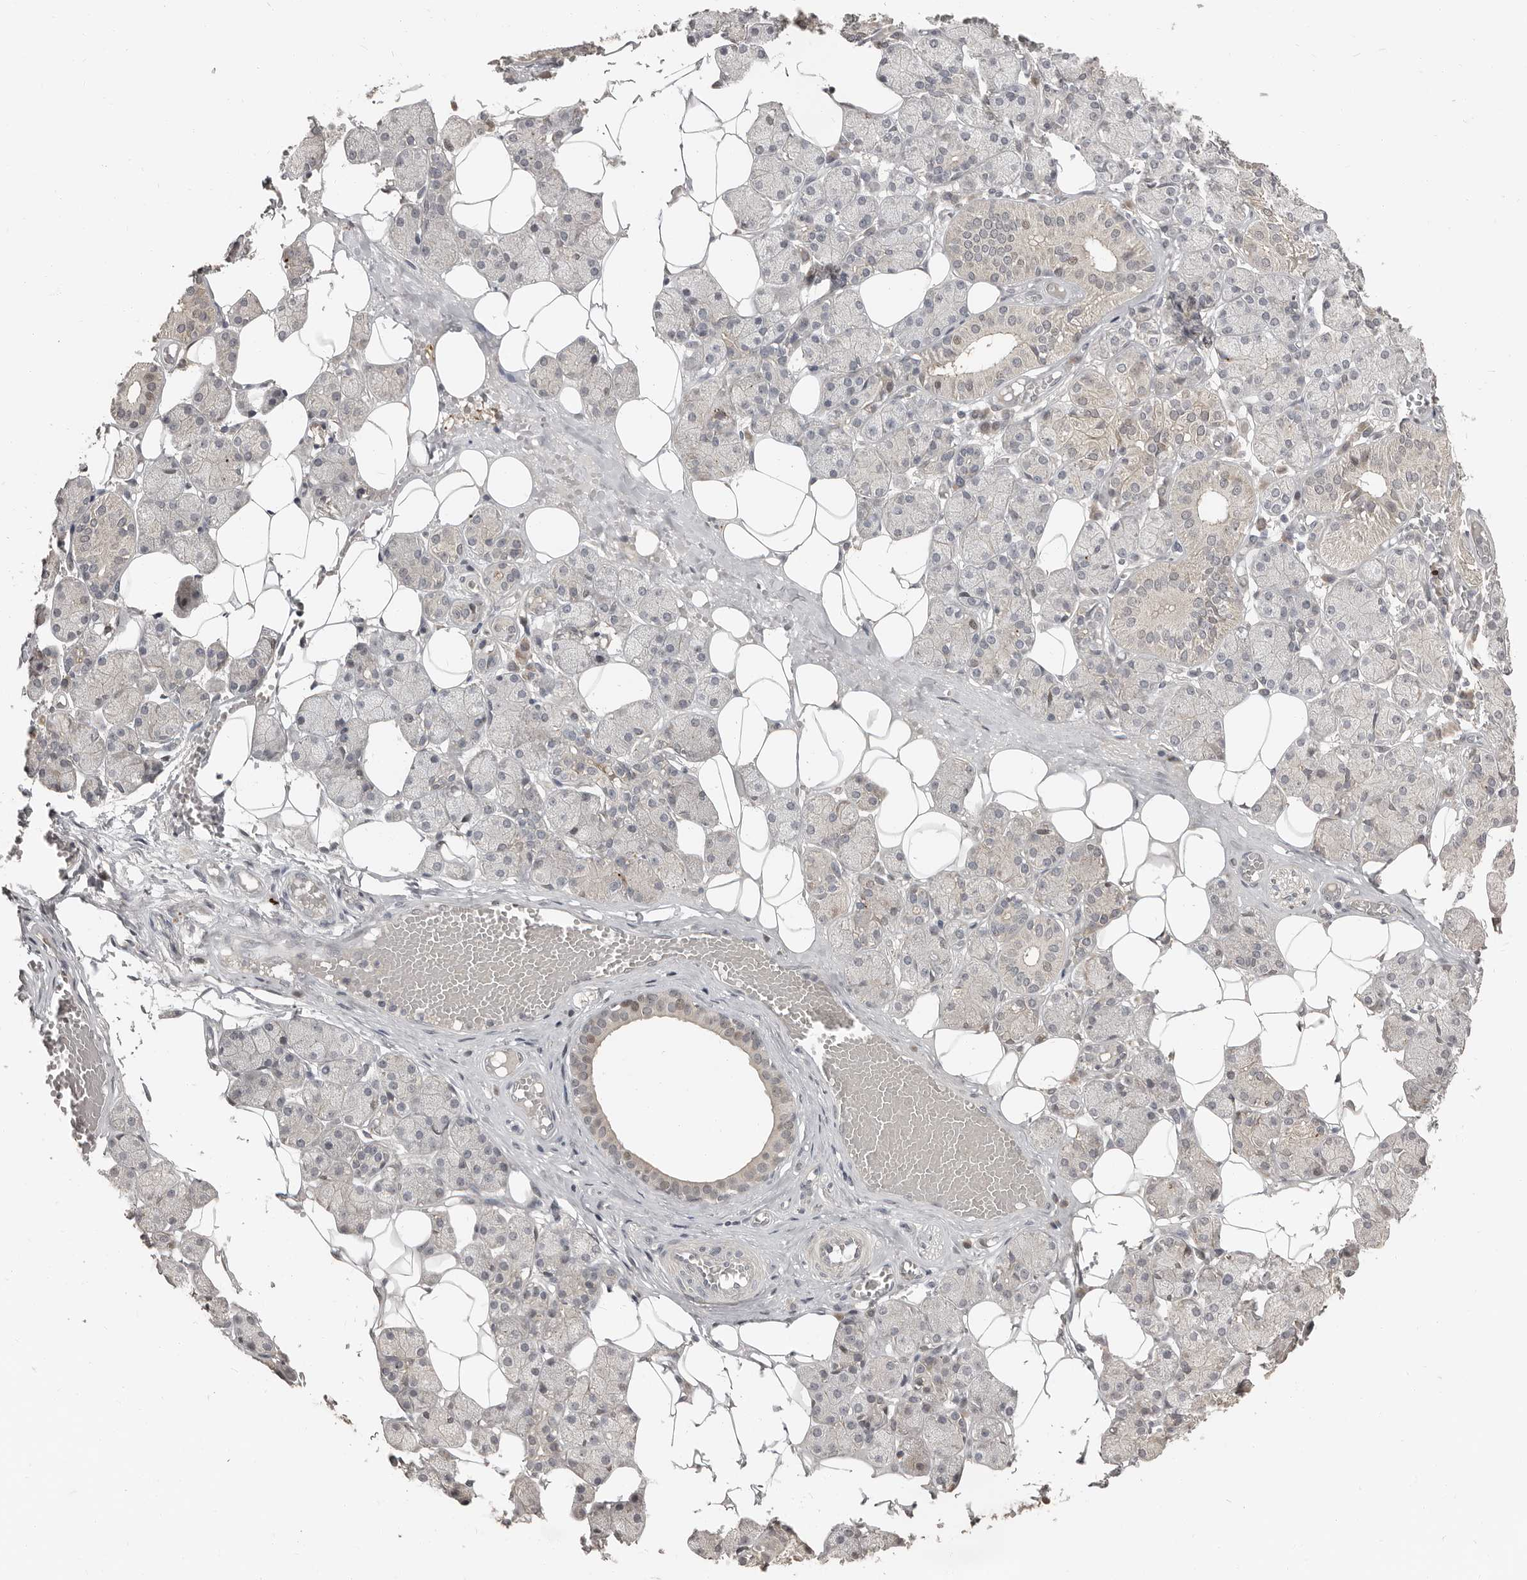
{"staining": {"intensity": "negative", "quantity": "none", "location": "none"}, "tissue": "salivary gland", "cell_type": "Glandular cells", "image_type": "normal", "snomed": [{"axis": "morphology", "description": "Normal tissue, NOS"}, {"axis": "topography", "description": "Salivary gland"}], "caption": "IHC micrograph of normal salivary gland: salivary gland stained with DAB (3,3'-diaminobenzidine) displays no significant protein positivity in glandular cells. (Immunohistochemistry (ihc), brightfield microscopy, high magnification).", "gene": "APOL6", "patient": {"sex": "female", "age": 33}}